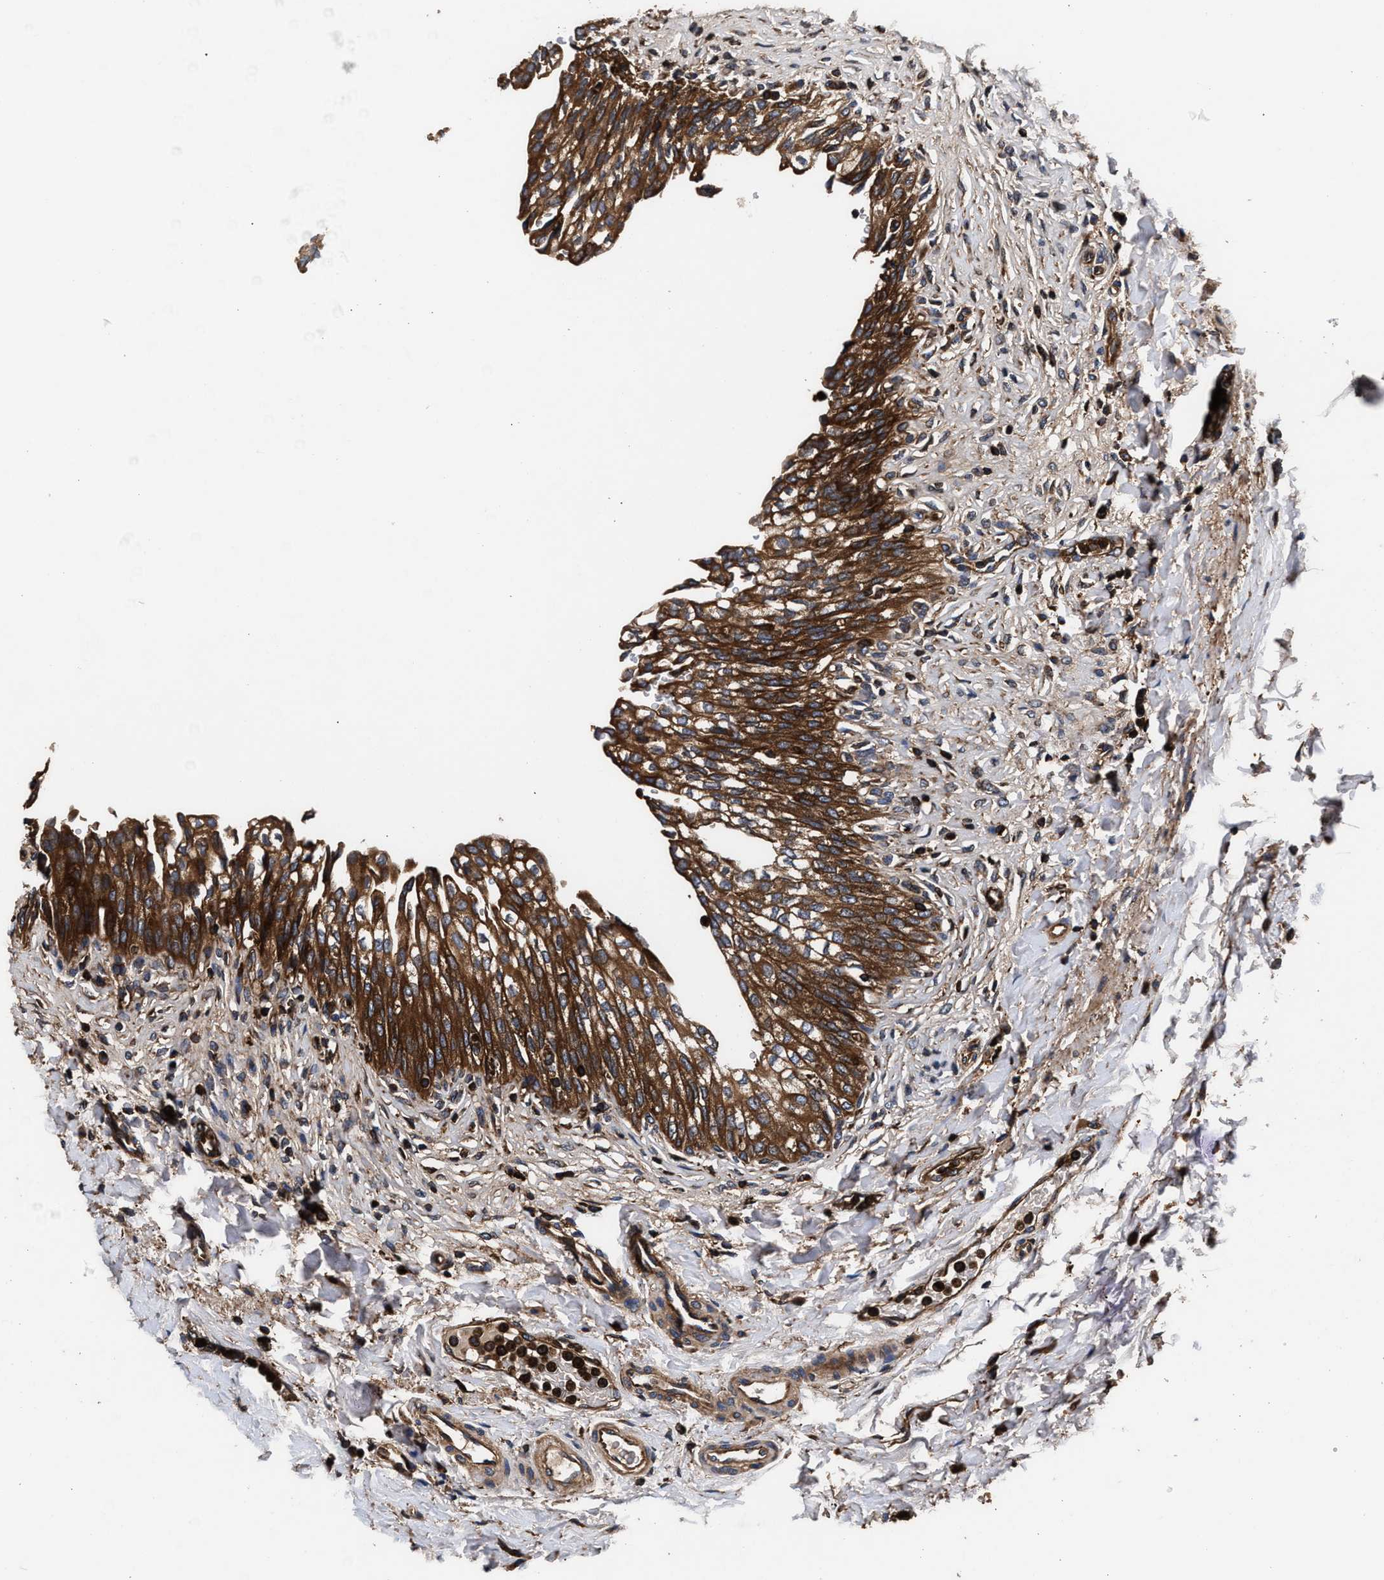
{"staining": {"intensity": "strong", "quantity": ">75%", "location": "cytoplasmic/membranous"}, "tissue": "urinary bladder", "cell_type": "Urothelial cells", "image_type": "normal", "snomed": [{"axis": "morphology", "description": "Urothelial carcinoma, High grade"}, {"axis": "topography", "description": "Urinary bladder"}], "caption": "IHC histopathology image of normal urinary bladder: human urinary bladder stained using IHC exhibits high levels of strong protein expression localized specifically in the cytoplasmic/membranous of urothelial cells, appearing as a cytoplasmic/membranous brown color.", "gene": "ENSG00000286112", "patient": {"sex": "male", "age": 46}}